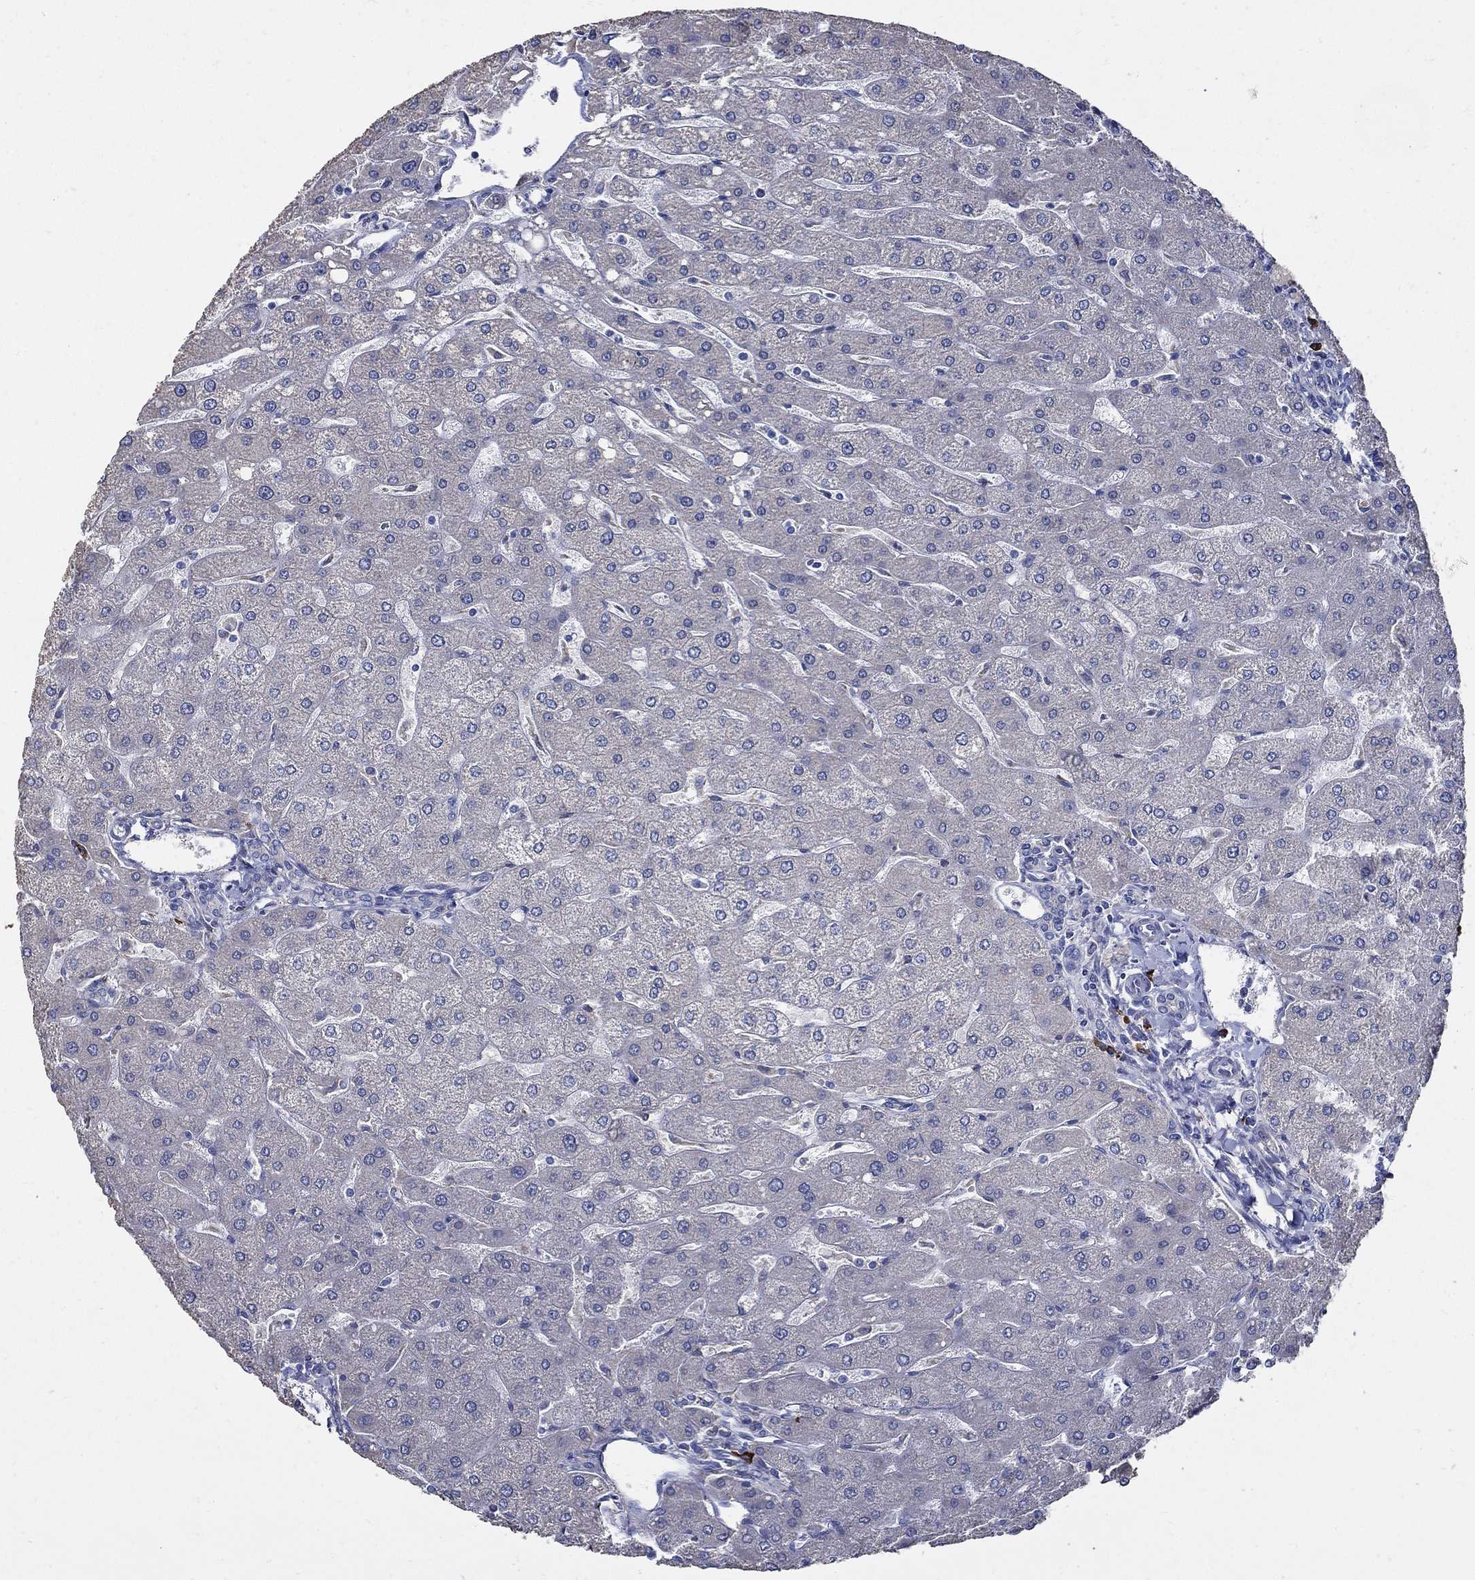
{"staining": {"intensity": "negative", "quantity": "none", "location": "none"}, "tissue": "liver", "cell_type": "Cholangiocytes", "image_type": "normal", "snomed": [{"axis": "morphology", "description": "Normal tissue, NOS"}, {"axis": "topography", "description": "Liver"}], "caption": "Human liver stained for a protein using immunohistochemistry (IHC) demonstrates no positivity in cholangiocytes.", "gene": "EMILIN3", "patient": {"sex": "male", "age": 67}}